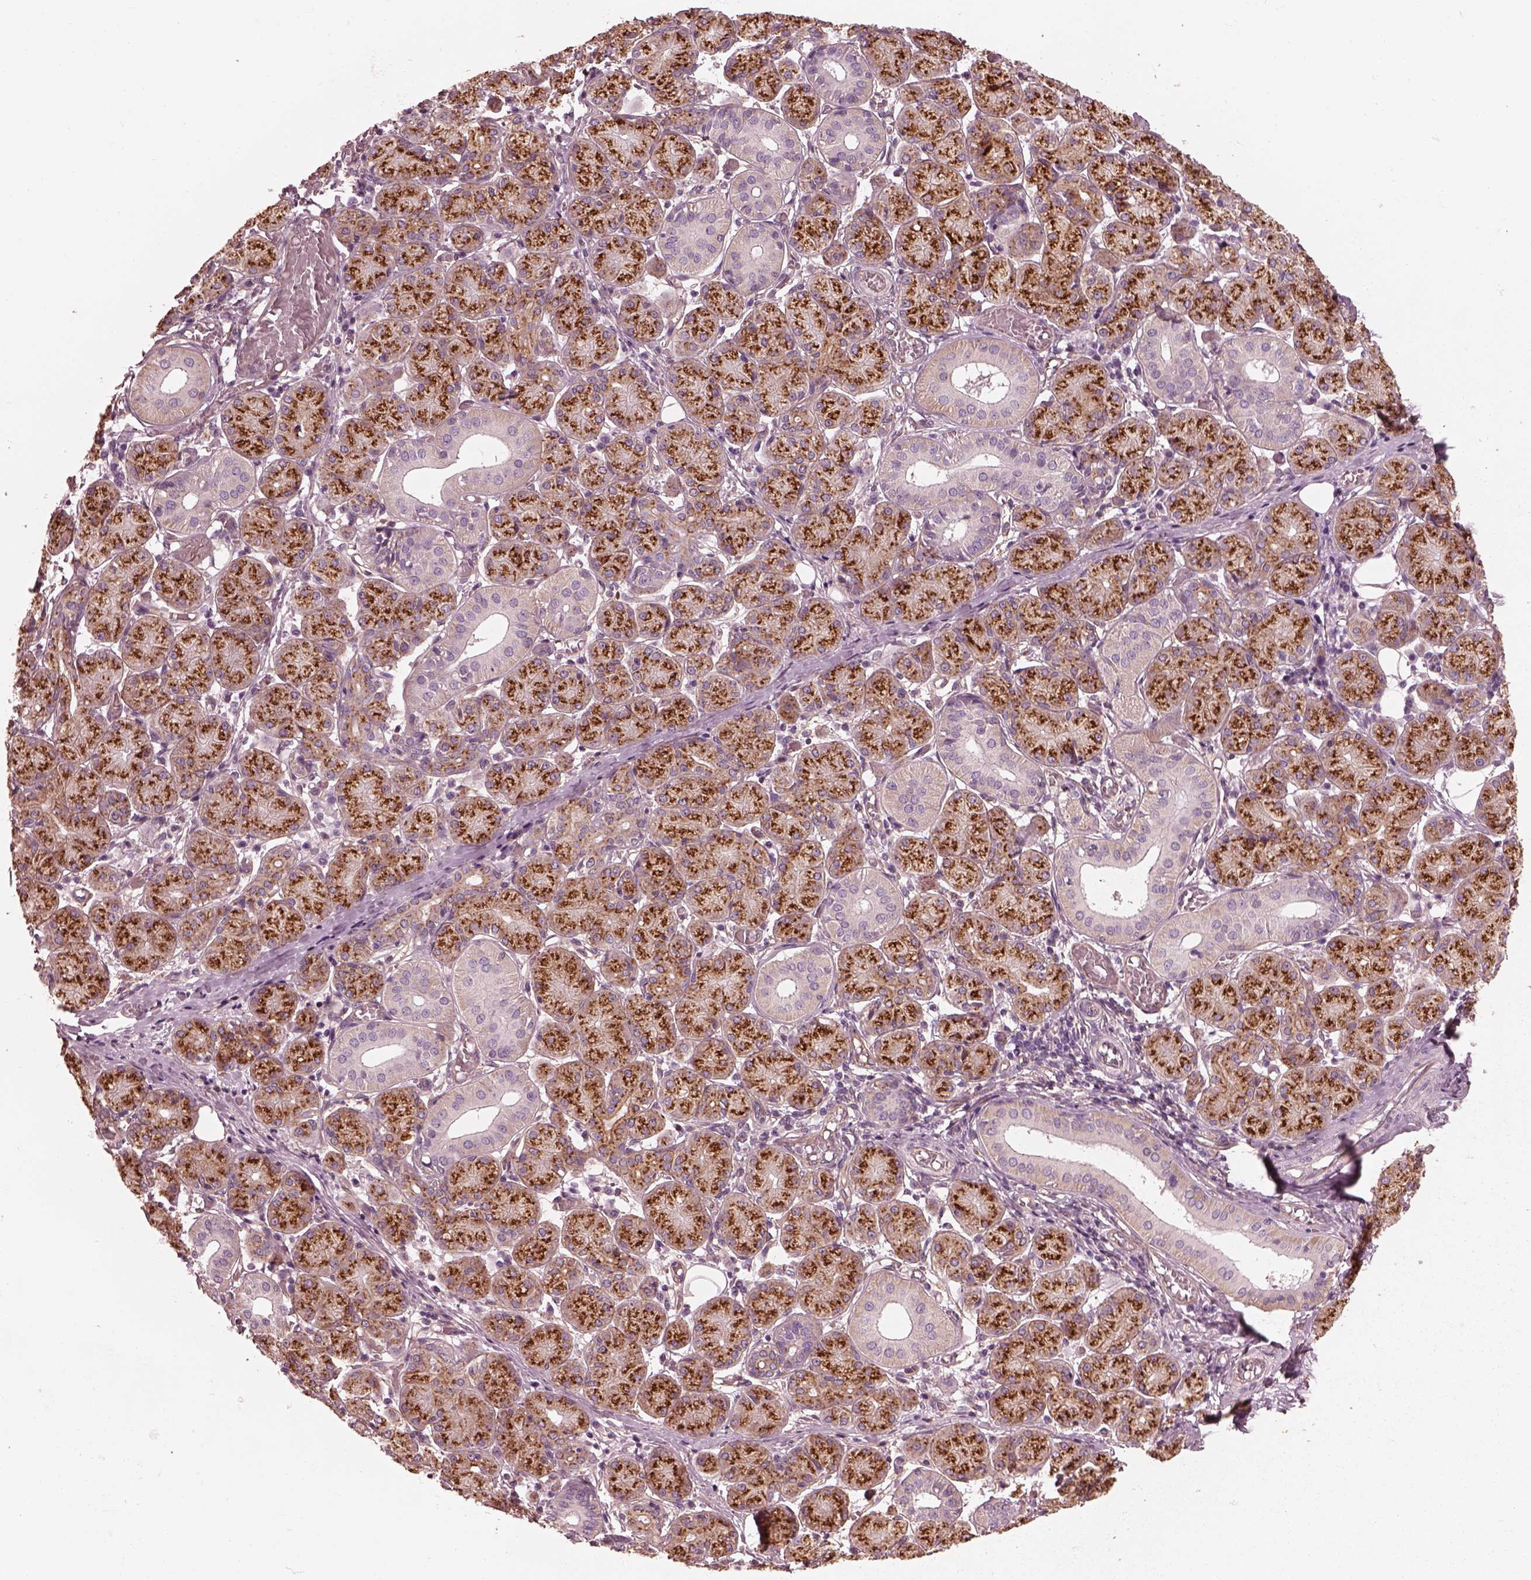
{"staining": {"intensity": "strong", "quantity": ">75%", "location": "cytoplasmic/membranous"}, "tissue": "salivary gland", "cell_type": "Glandular cells", "image_type": "normal", "snomed": [{"axis": "morphology", "description": "Normal tissue, NOS"}, {"axis": "topography", "description": "Salivary gland"}, {"axis": "topography", "description": "Peripheral nerve tissue"}], "caption": "An IHC micrograph of normal tissue is shown. Protein staining in brown shows strong cytoplasmic/membranous positivity in salivary gland within glandular cells.", "gene": "ELAPOR1", "patient": {"sex": "female", "age": 24}}